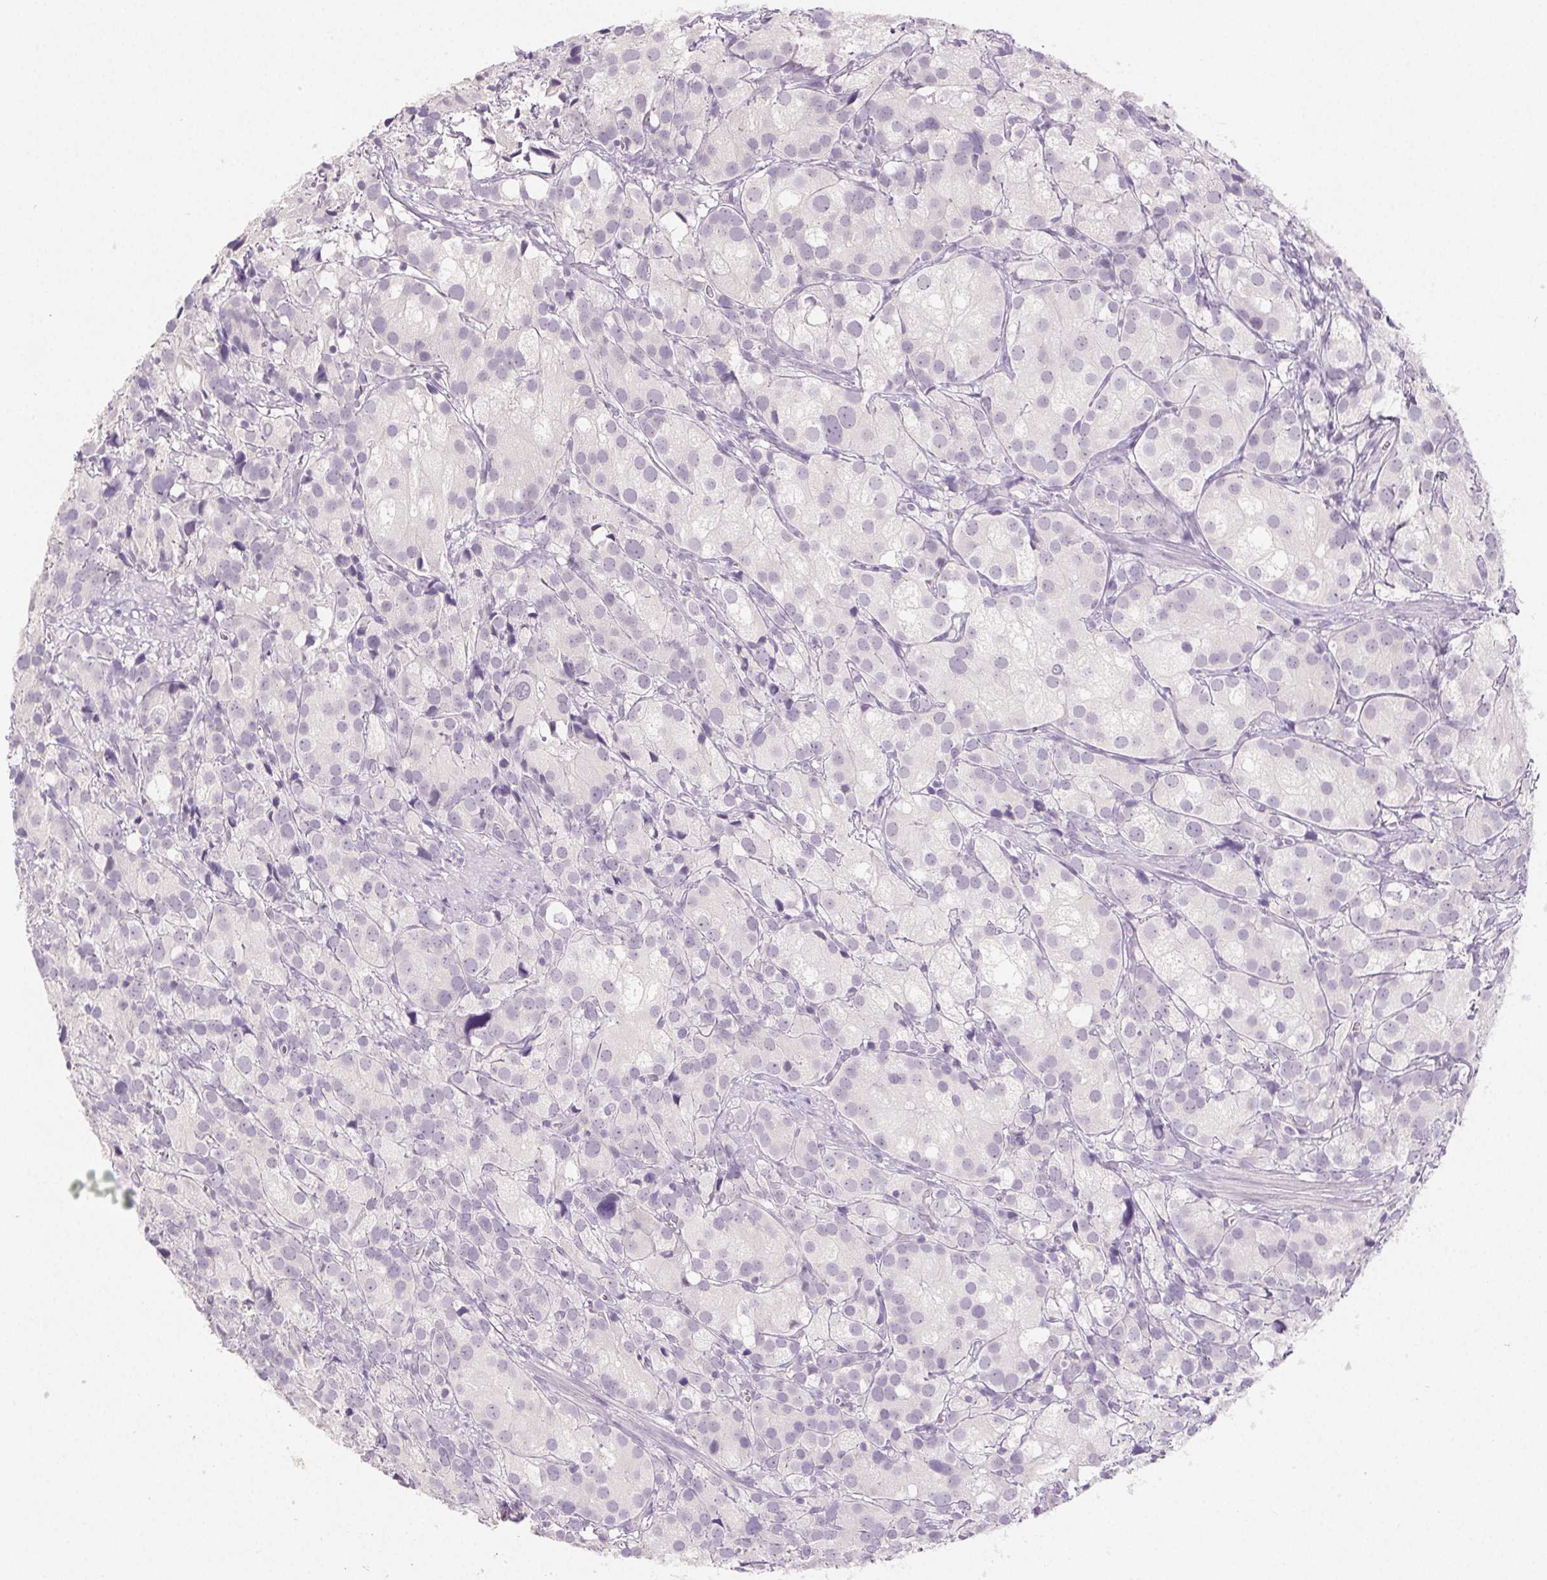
{"staining": {"intensity": "negative", "quantity": "none", "location": "none"}, "tissue": "prostate cancer", "cell_type": "Tumor cells", "image_type": "cancer", "snomed": [{"axis": "morphology", "description": "Adenocarcinoma, High grade"}, {"axis": "topography", "description": "Prostate"}], "caption": "Prostate cancer (high-grade adenocarcinoma) stained for a protein using IHC exhibits no positivity tumor cells.", "gene": "PI3", "patient": {"sex": "male", "age": 86}}